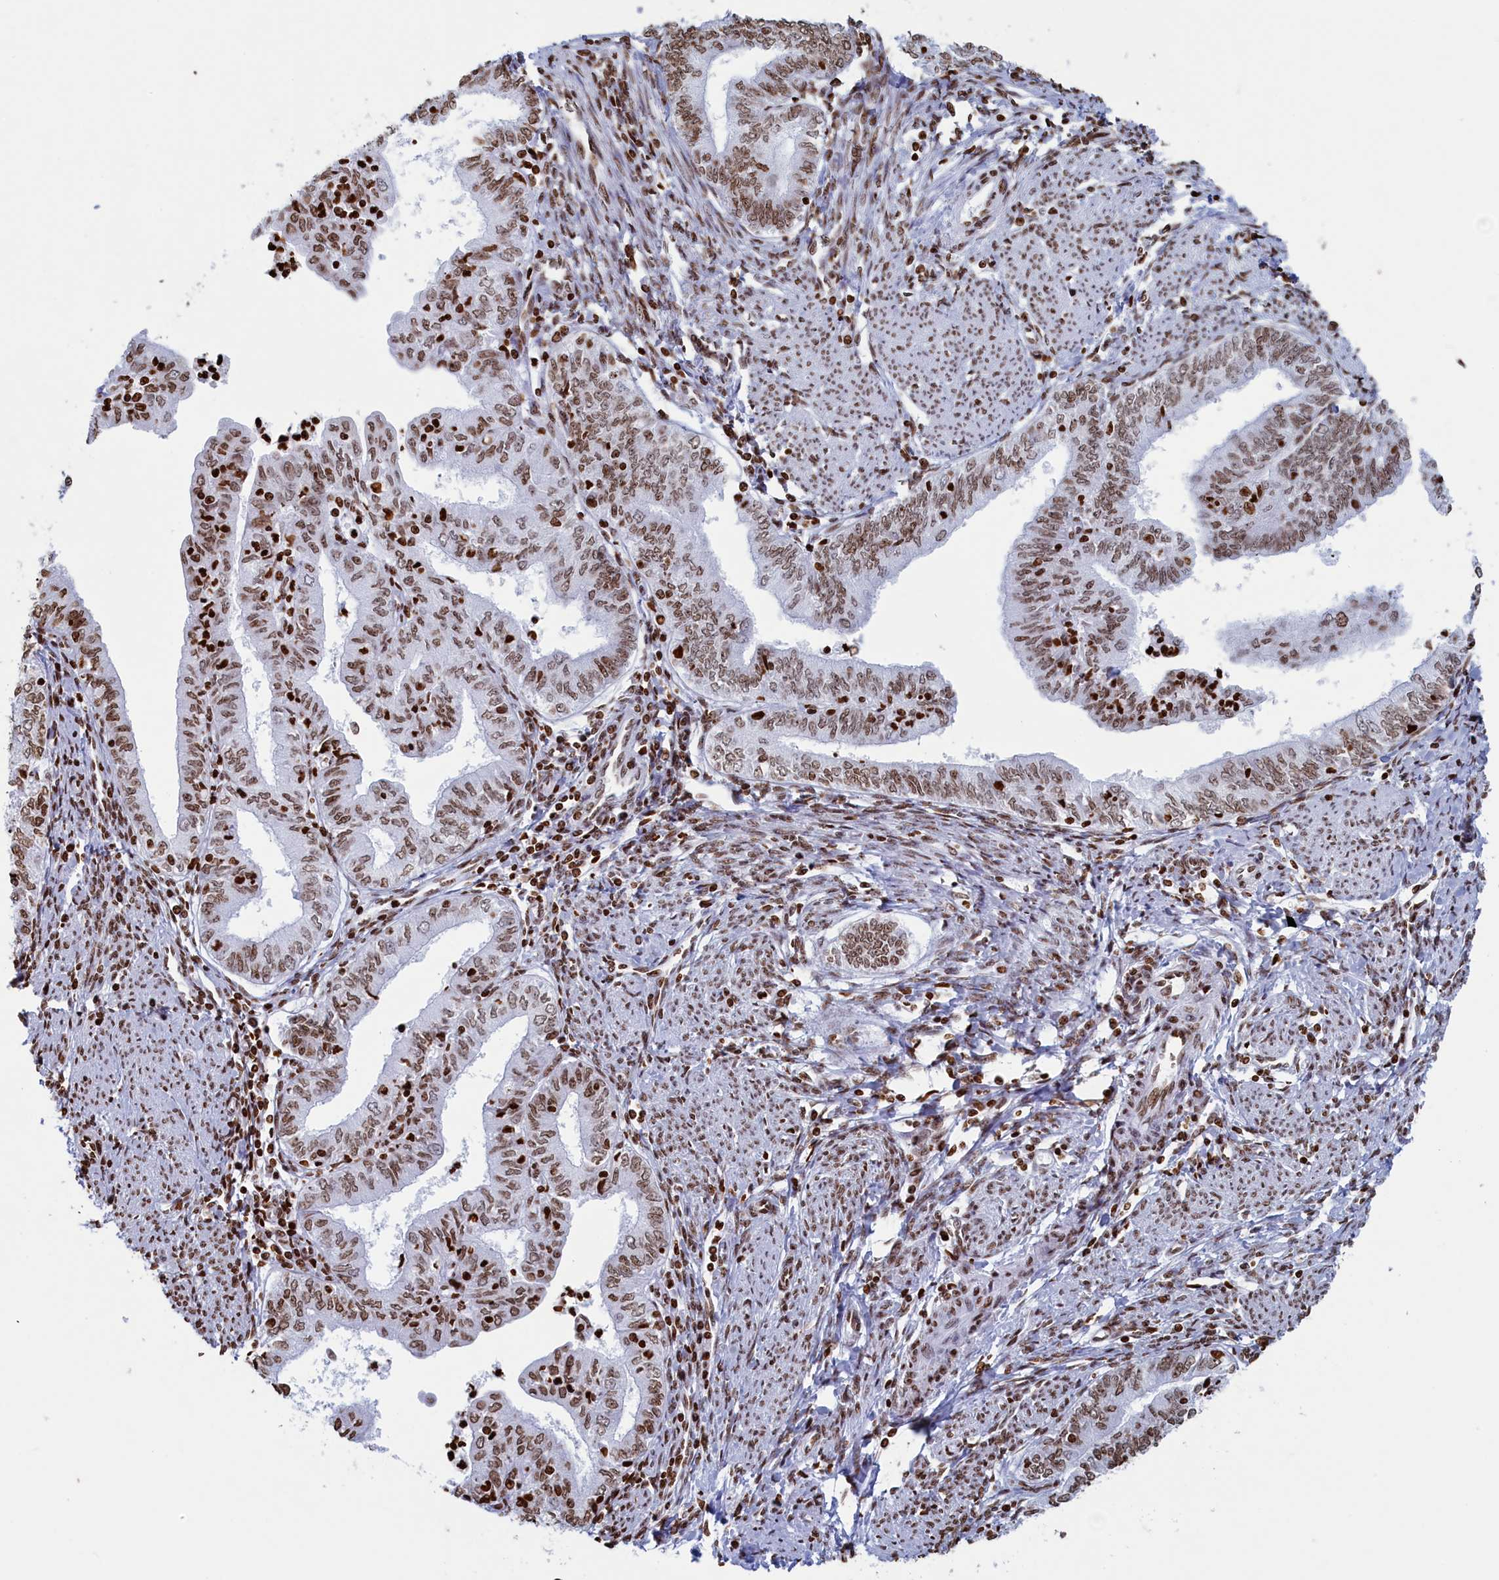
{"staining": {"intensity": "moderate", "quantity": ">75%", "location": "nuclear"}, "tissue": "endometrial cancer", "cell_type": "Tumor cells", "image_type": "cancer", "snomed": [{"axis": "morphology", "description": "Adenocarcinoma, NOS"}, {"axis": "topography", "description": "Endometrium"}], "caption": "Adenocarcinoma (endometrial) tissue exhibits moderate nuclear staining in about >75% of tumor cells (IHC, brightfield microscopy, high magnification).", "gene": "APOBEC3A", "patient": {"sex": "female", "age": 66}}